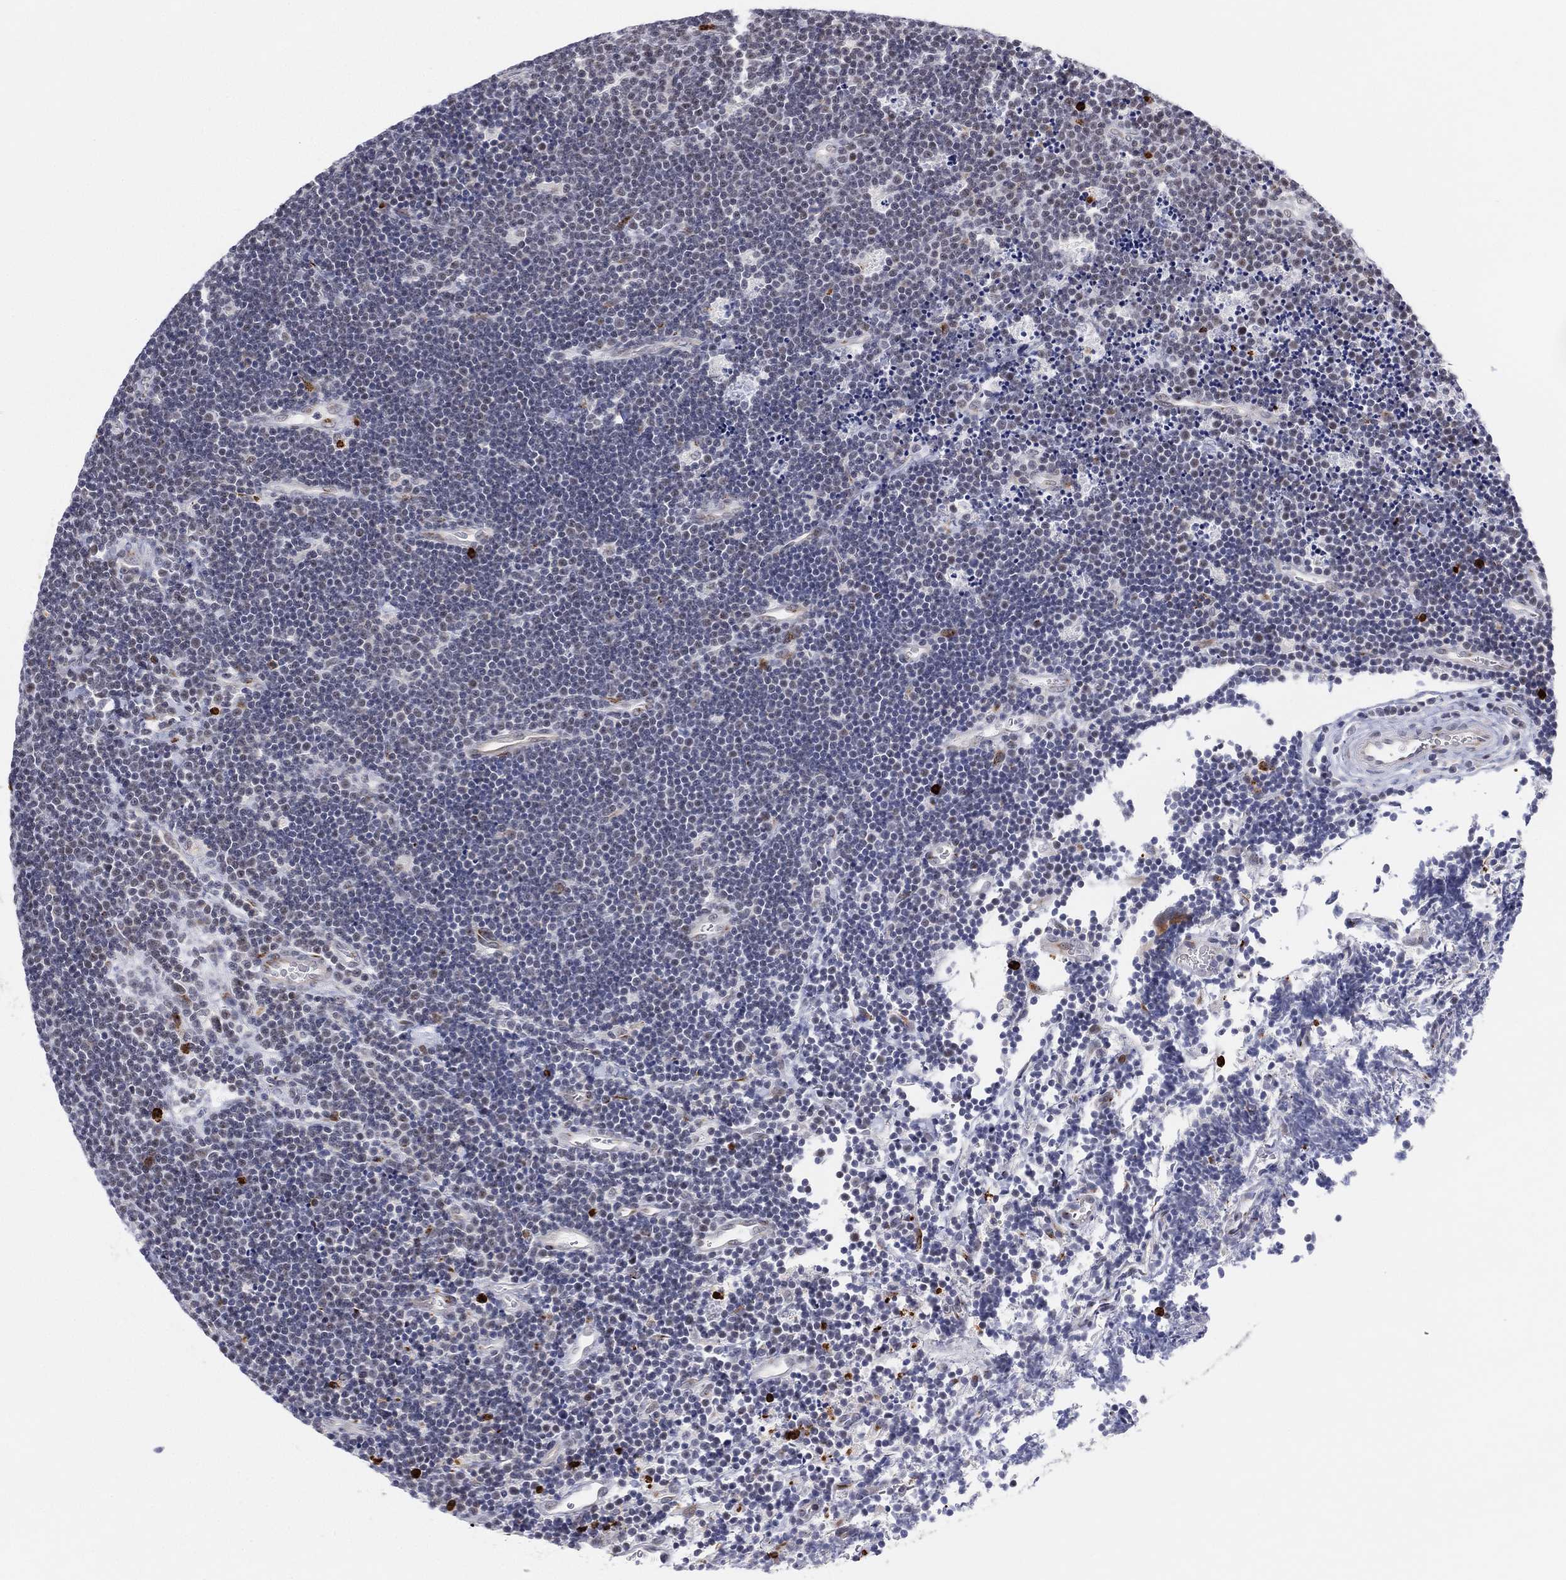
{"staining": {"intensity": "negative", "quantity": "none", "location": "none"}, "tissue": "lymphoma", "cell_type": "Tumor cells", "image_type": "cancer", "snomed": [{"axis": "morphology", "description": "Malignant lymphoma, non-Hodgkin's type, Low grade"}, {"axis": "topography", "description": "Brain"}], "caption": "A histopathology image of lymphoma stained for a protein displays no brown staining in tumor cells. (Stains: DAB (3,3'-diaminobenzidine) IHC with hematoxylin counter stain, Microscopy: brightfield microscopy at high magnification).", "gene": "CD177", "patient": {"sex": "female", "age": 66}}